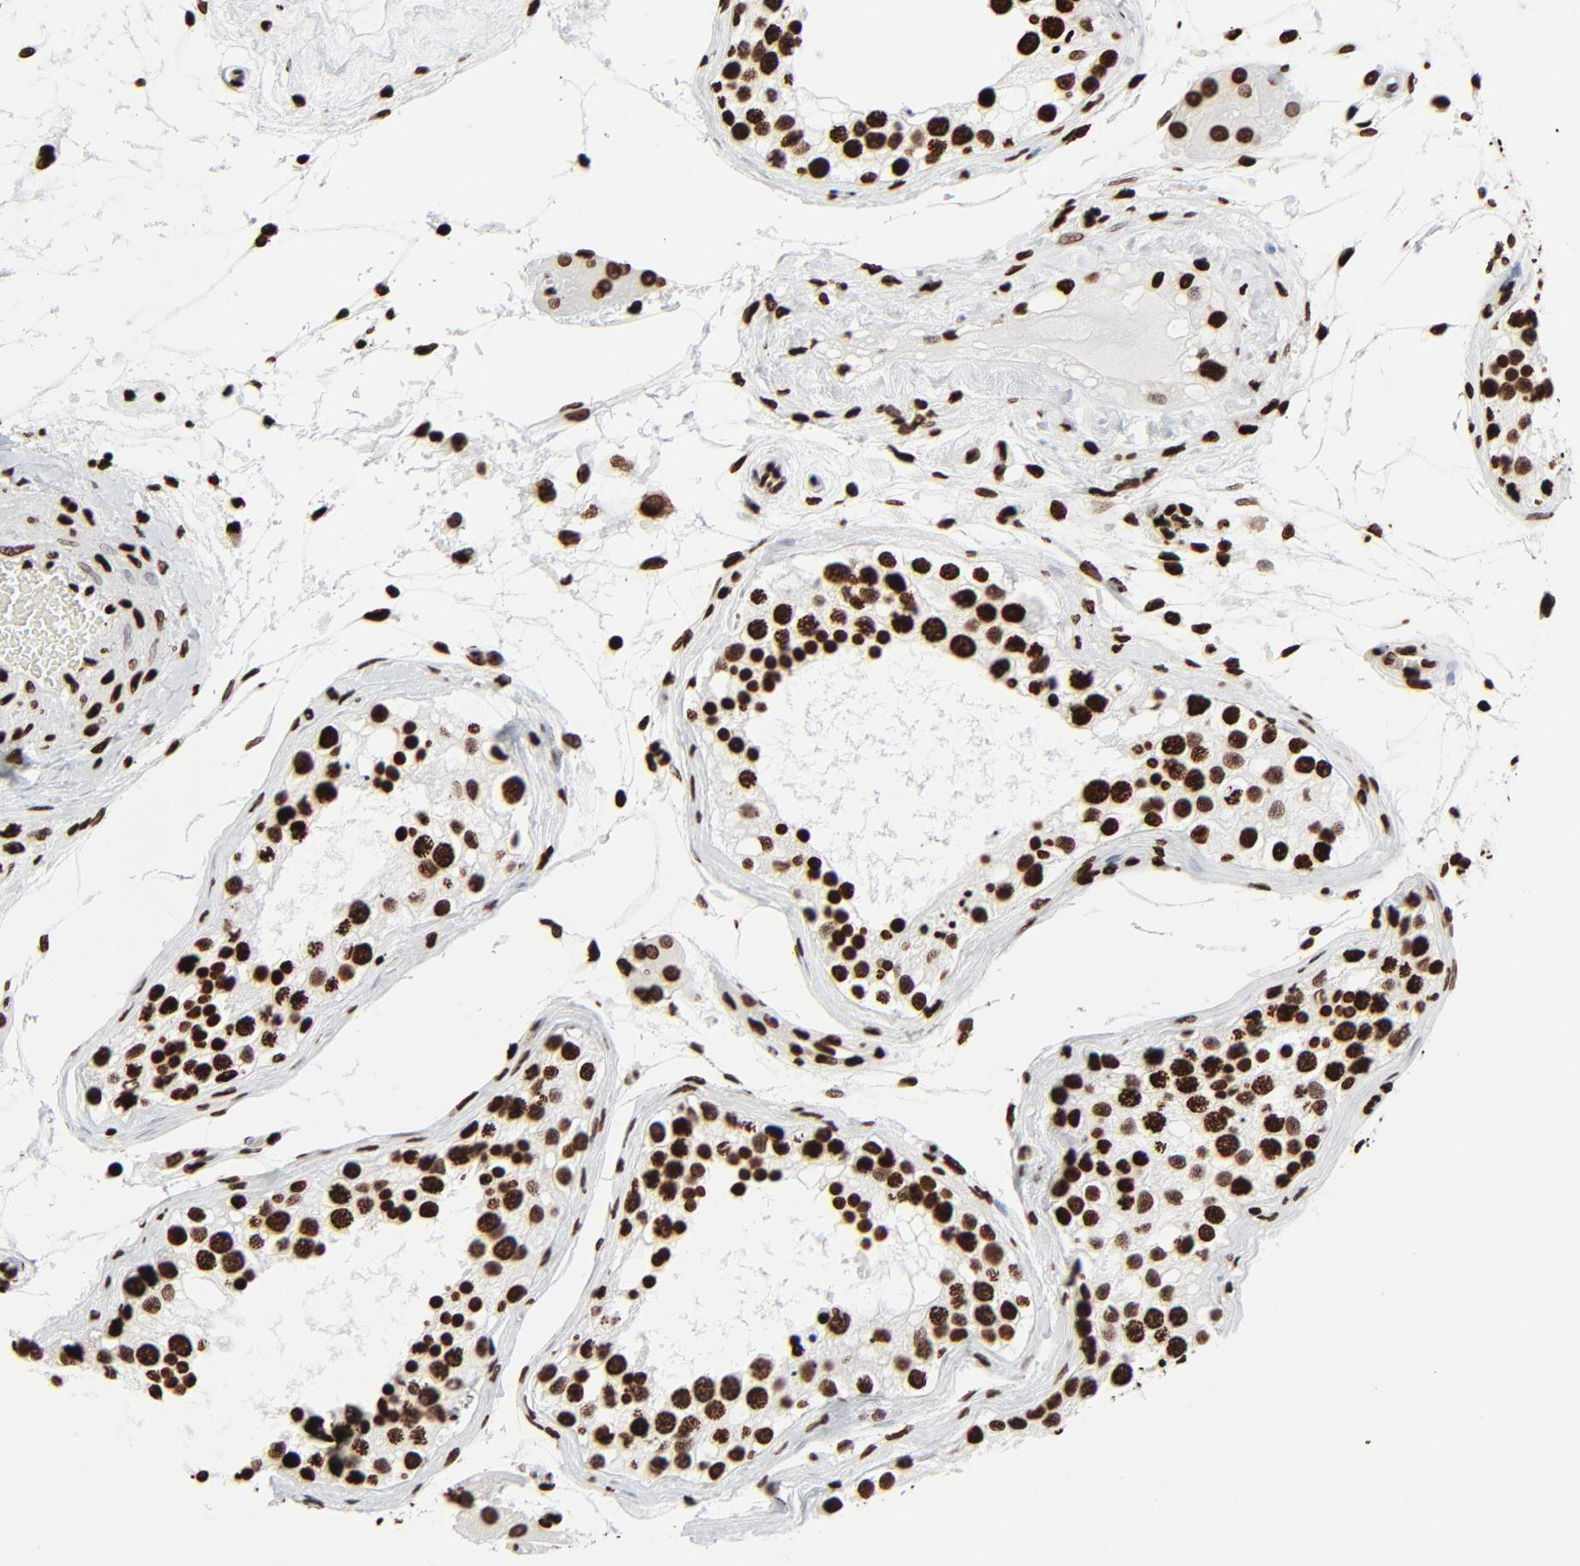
{"staining": {"intensity": "strong", "quantity": ">75%", "location": "nuclear"}, "tissue": "testis", "cell_type": "Cells in seminiferous ducts", "image_type": "normal", "snomed": [{"axis": "morphology", "description": "Normal tissue, NOS"}, {"axis": "topography", "description": "Testis"}], "caption": "This is an image of immunohistochemistry (IHC) staining of normal testis, which shows strong positivity in the nuclear of cells in seminiferous ducts.", "gene": "H3", "patient": {"sex": "male", "age": 68}}